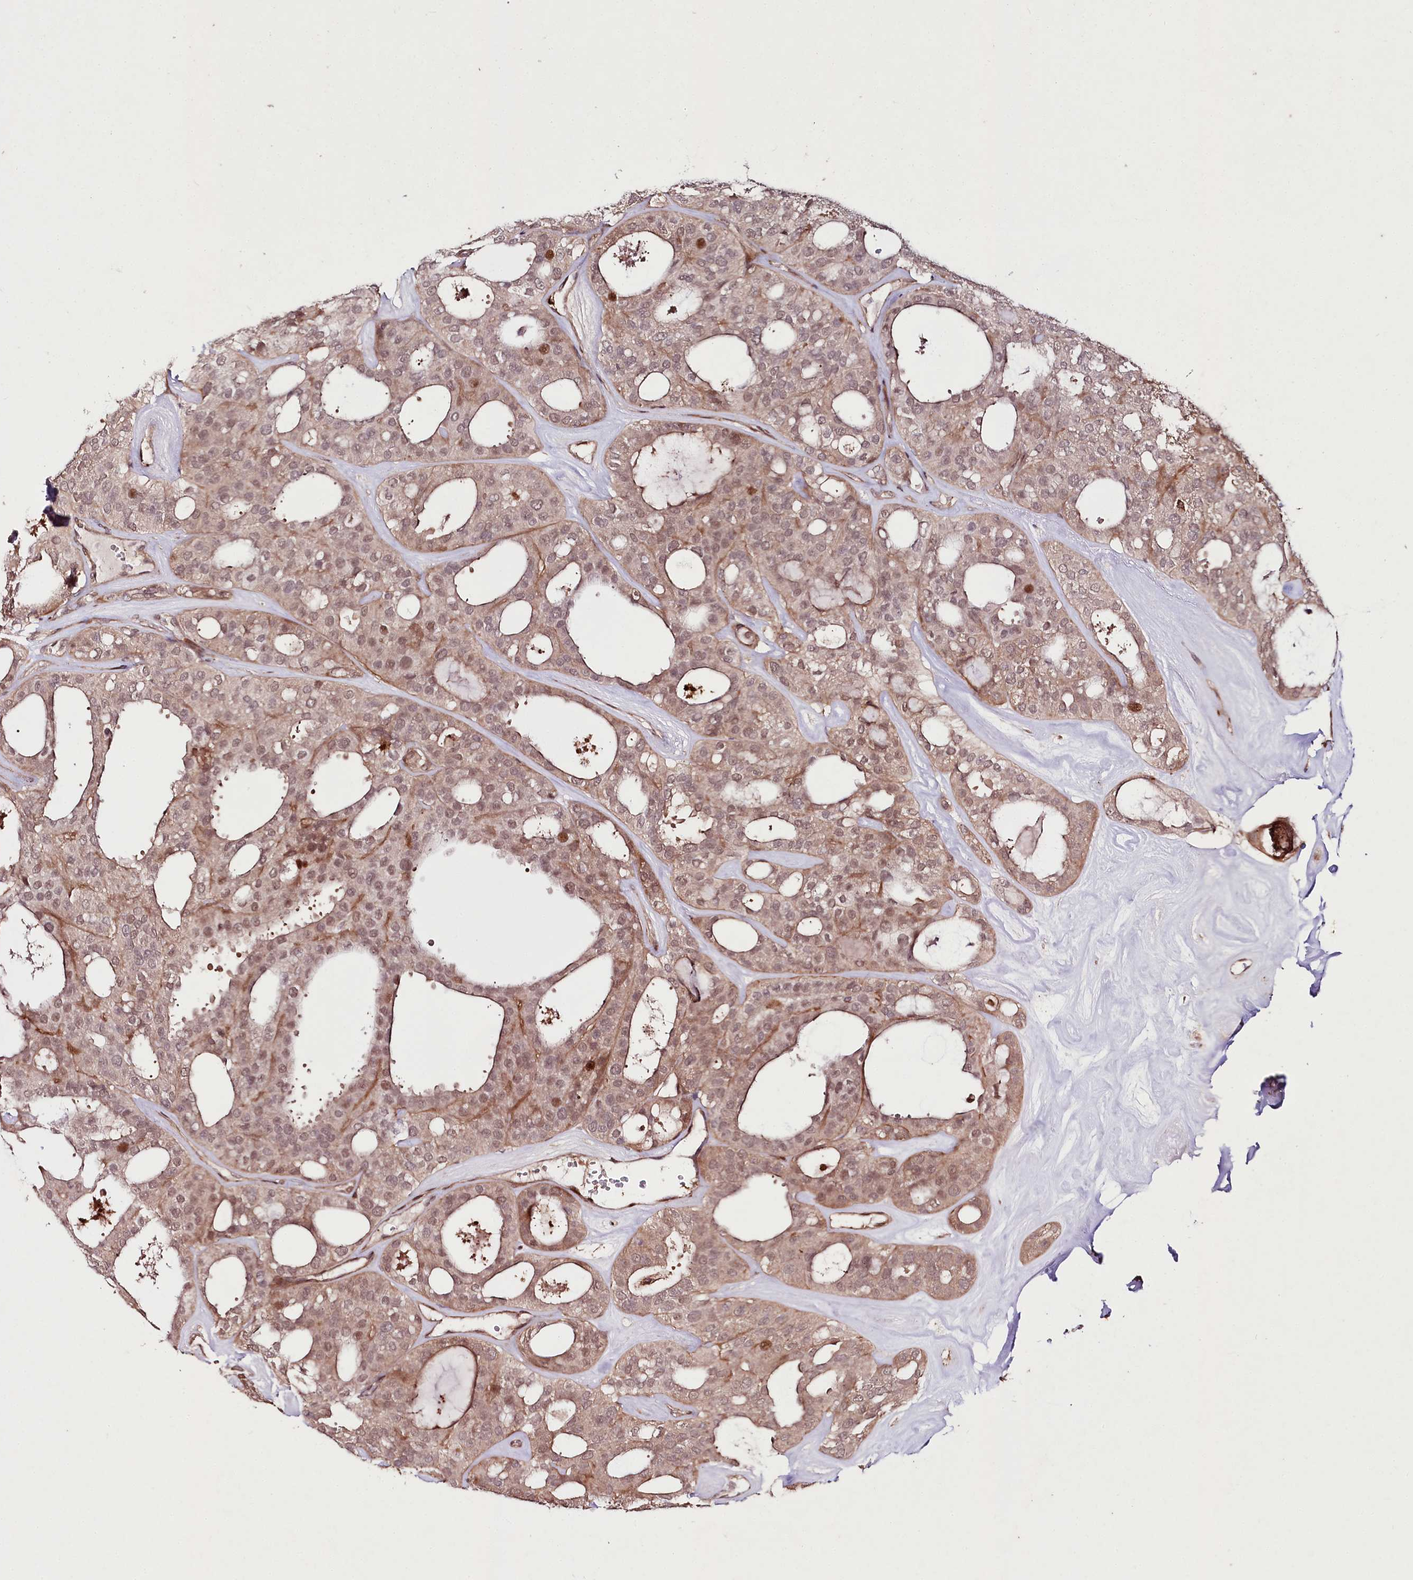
{"staining": {"intensity": "moderate", "quantity": "25%-75%", "location": "cytoplasmic/membranous,nuclear"}, "tissue": "thyroid cancer", "cell_type": "Tumor cells", "image_type": "cancer", "snomed": [{"axis": "morphology", "description": "Follicular adenoma carcinoma, NOS"}, {"axis": "topography", "description": "Thyroid gland"}], "caption": "Protein staining of thyroid follicular adenoma carcinoma tissue exhibits moderate cytoplasmic/membranous and nuclear staining in approximately 25%-75% of tumor cells.", "gene": "PHLDB1", "patient": {"sex": "male", "age": 75}}